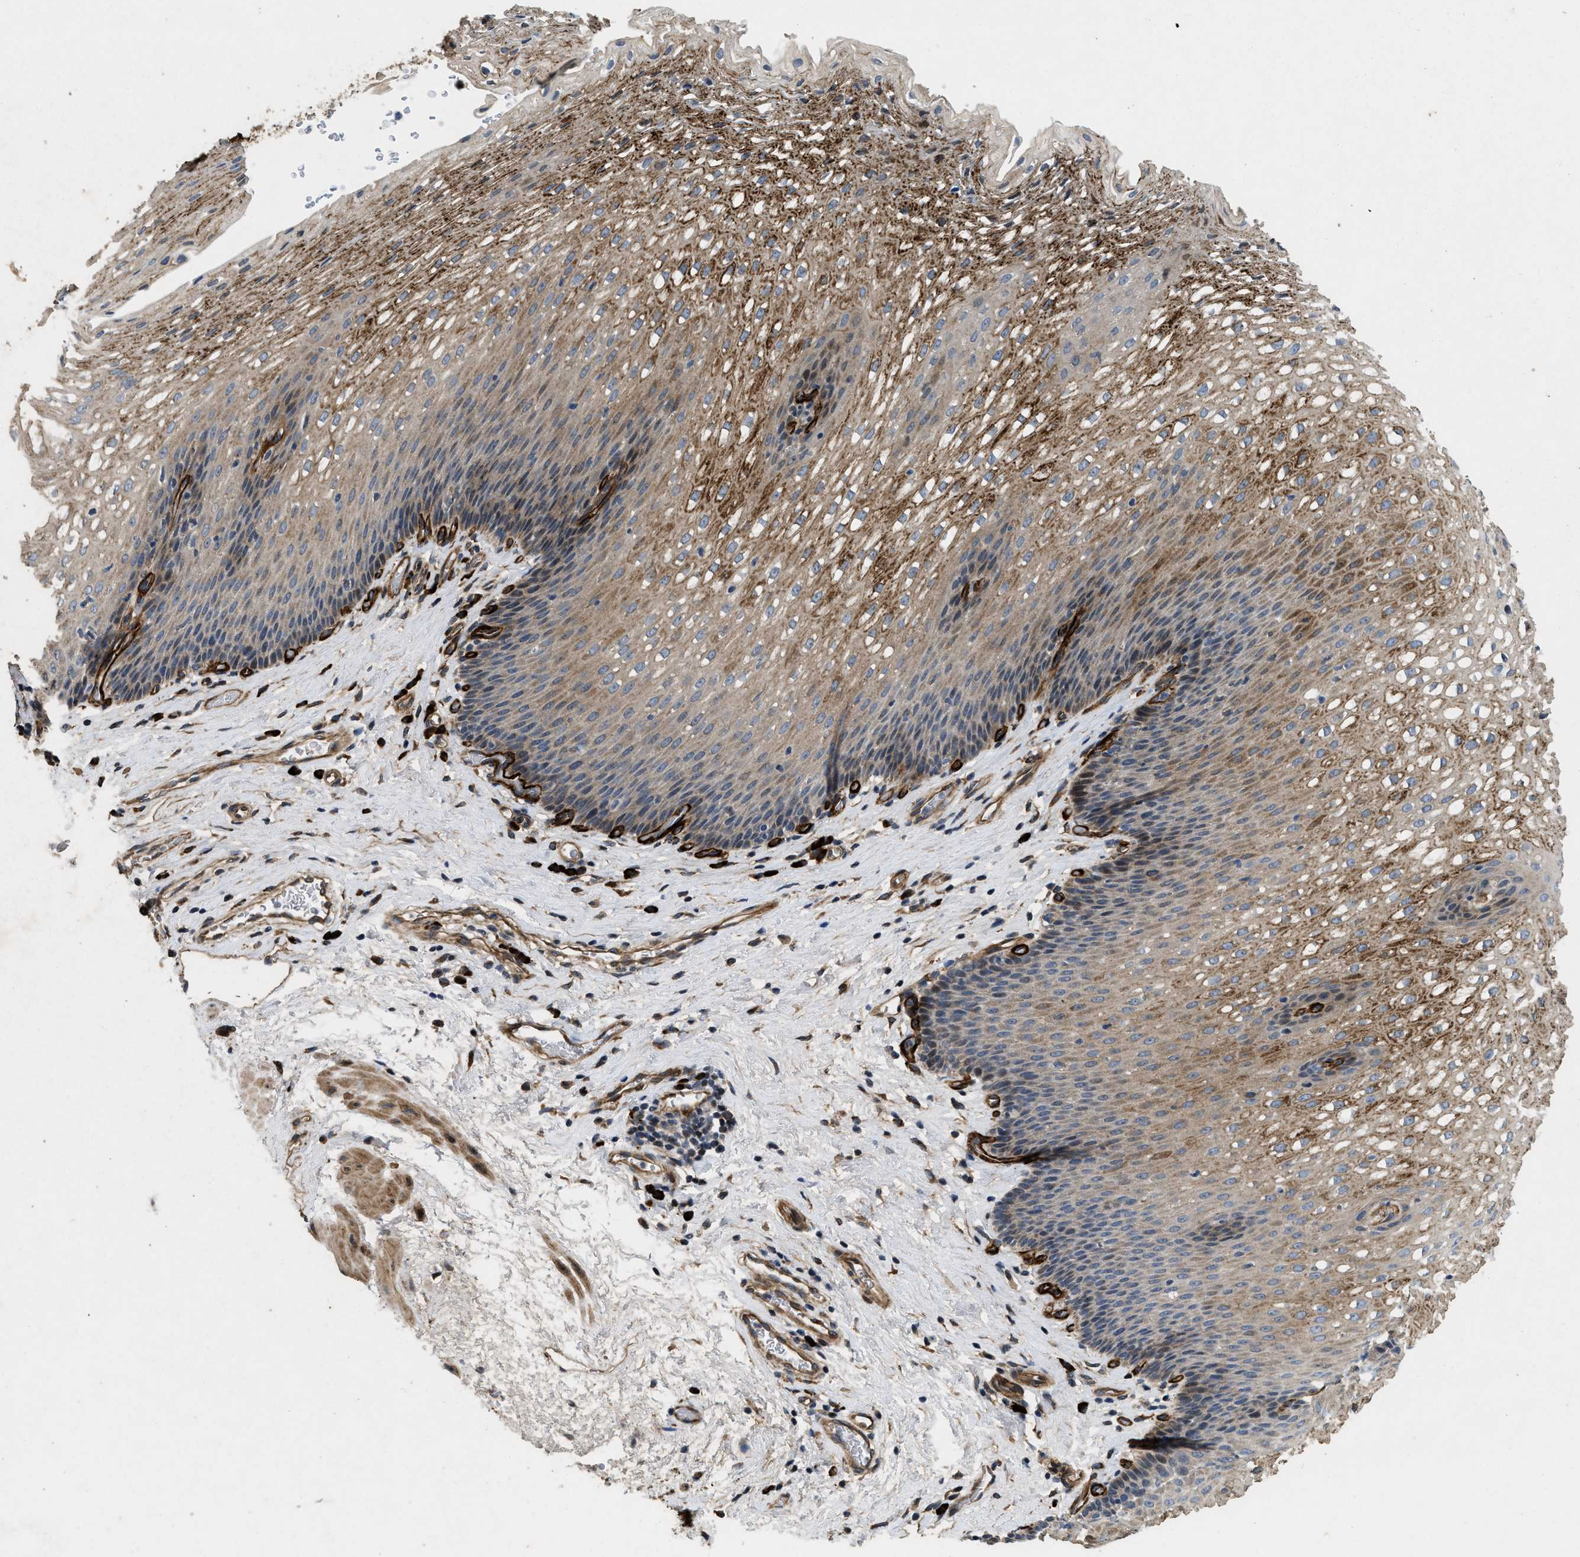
{"staining": {"intensity": "moderate", "quantity": "25%-75%", "location": "cytoplasmic/membranous"}, "tissue": "esophagus", "cell_type": "Squamous epithelial cells", "image_type": "normal", "snomed": [{"axis": "morphology", "description": "Normal tissue, NOS"}, {"axis": "topography", "description": "Esophagus"}], "caption": "Brown immunohistochemical staining in benign human esophagus reveals moderate cytoplasmic/membranous staining in about 25%-75% of squamous epithelial cells.", "gene": "HSPA12B", "patient": {"sex": "male", "age": 48}}